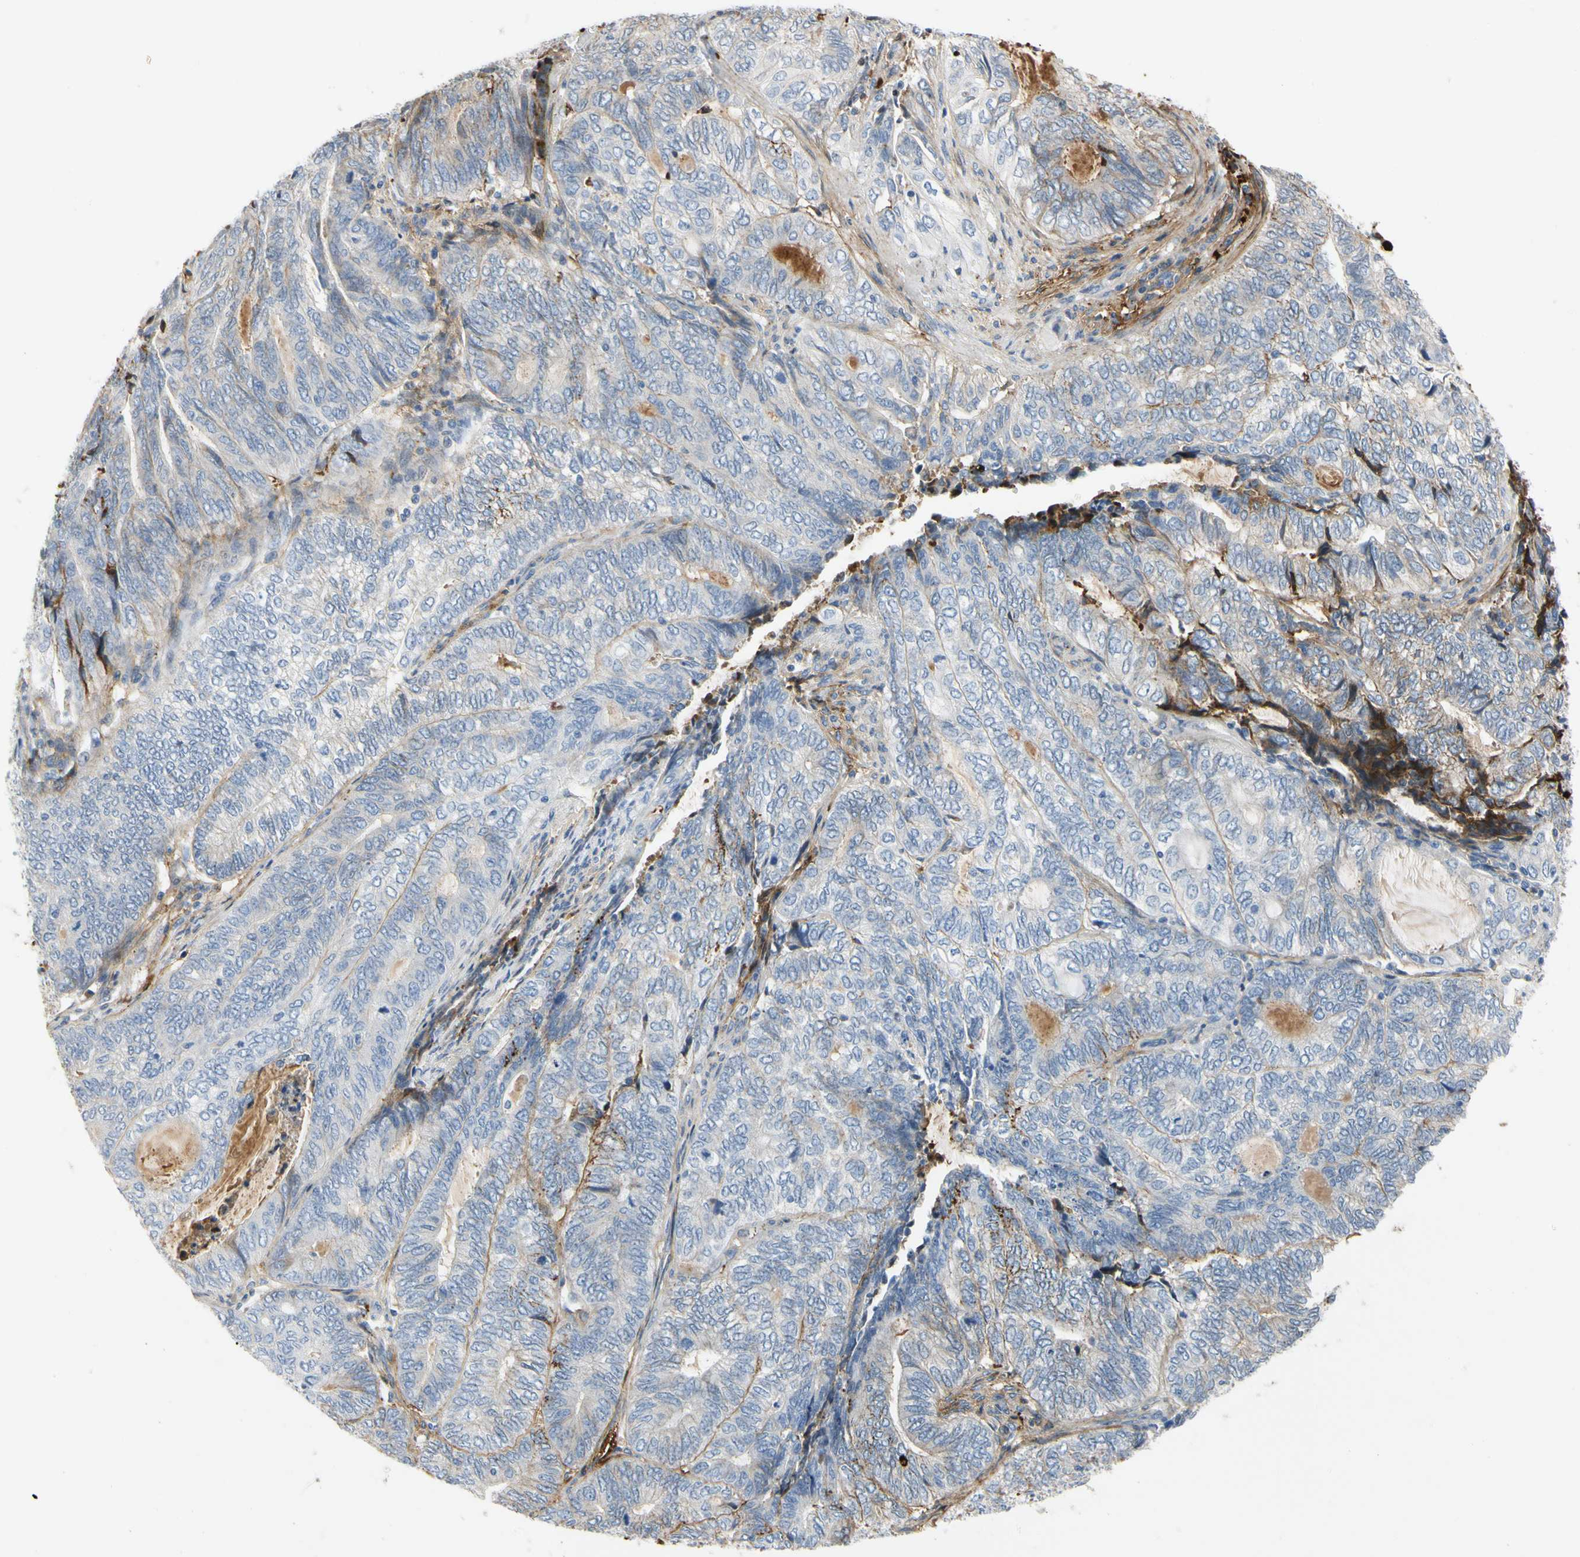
{"staining": {"intensity": "negative", "quantity": "none", "location": "none"}, "tissue": "endometrial cancer", "cell_type": "Tumor cells", "image_type": "cancer", "snomed": [{"axis": "morphology", "description": "Adenocarcinoma, NOS"}, {"axis": "topography", "description": "Uterus"}, {"axis": "topography", "description": "Endometrium"}], "caption": "High power microscopy image of an immunohistochemistry (IHC) micrograph of endometrial adenocarcinoma, revealing no significant positivity in tumor cells. (DAB (3,3'-diaminobenzidine) immunohistochemistry visualized using brightfield microscopy, high magnification).", "gene": "FGB", "patient": {"sex": "female", "age": 70}}